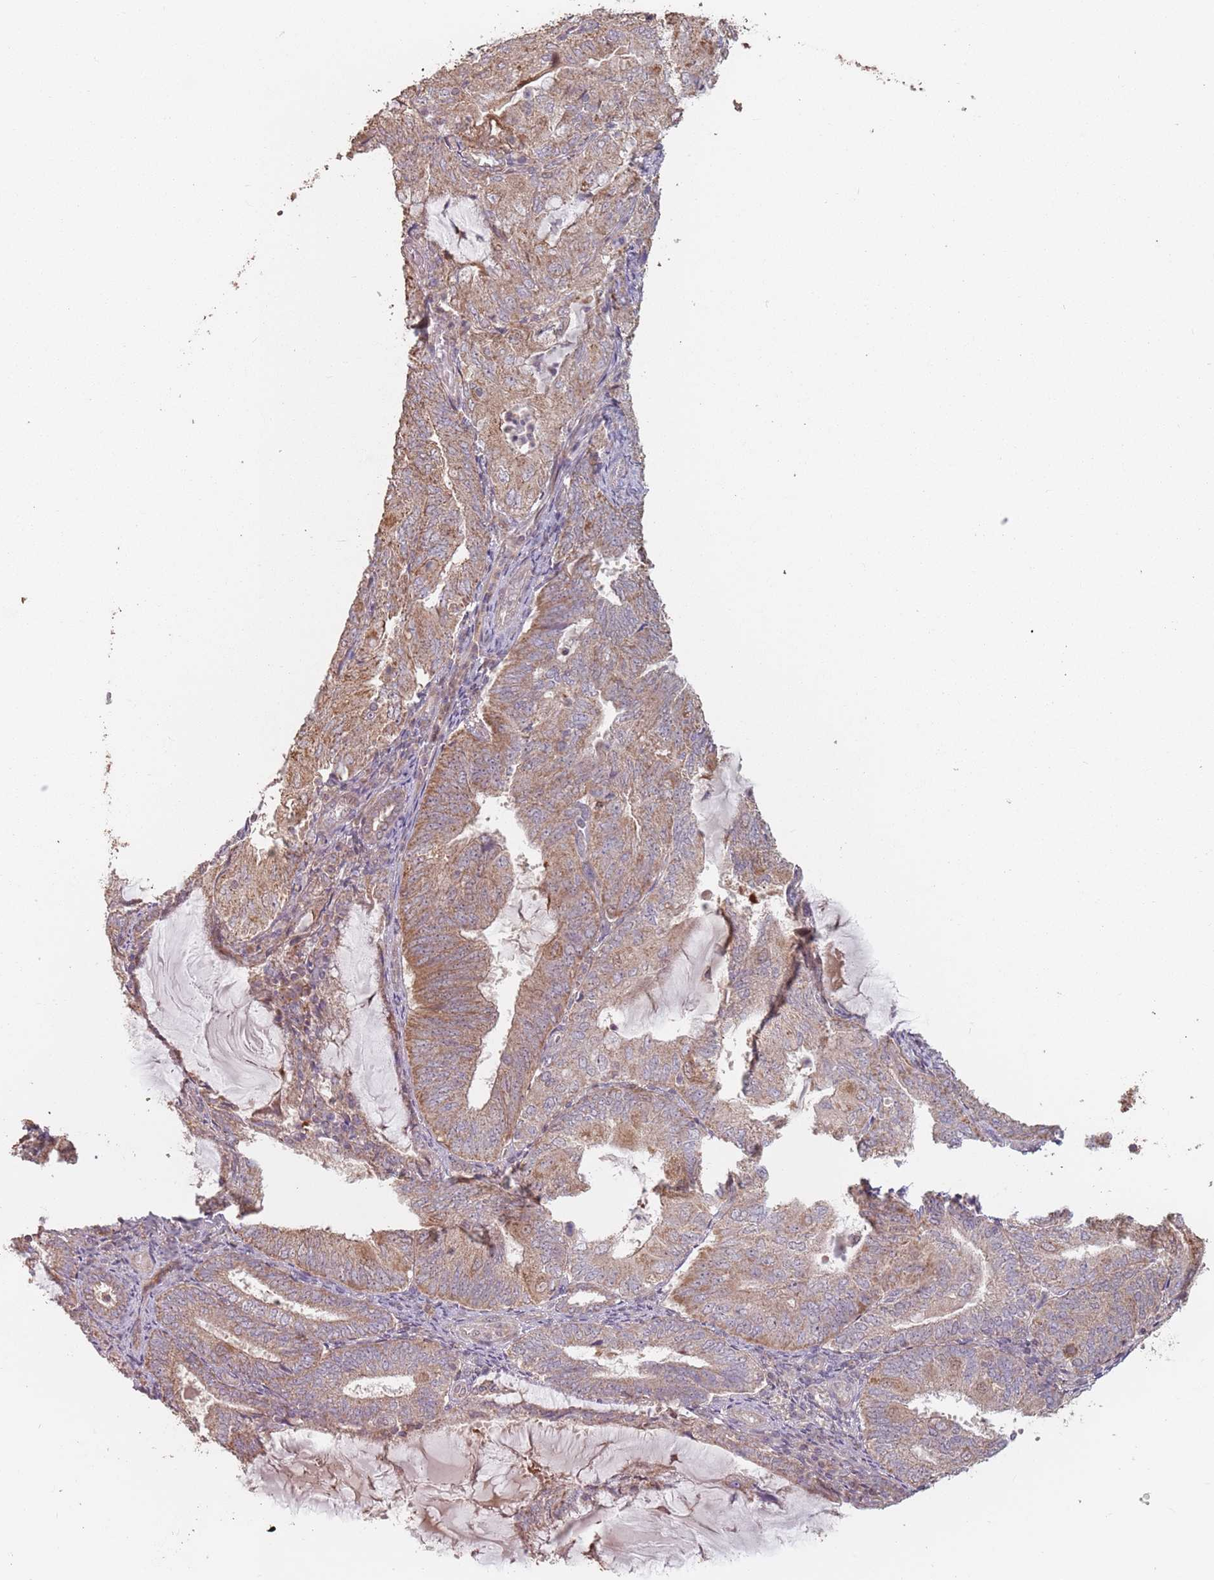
{"staining": {"intensity": "moderate", "quantity": "25%-75%", "location": "cytoplasmic/membranous"}, "tissue": "endometrial cancer", "cell_type": "Tumor cells", "image_type": "cancer", "snomed": [{"axis": "morphology", "description": "Adenocarcinoma, NOS"}, {"axis": "topography", "description": "Endometrium"}], "caption": "Endometrial cancer (adenocarcinoma) stained for a protein displays moderate cytoplasmic/membranous positivity in tumor cells.", "gene": "VPS52", "patient": {"sex": "female", "age": 81}}